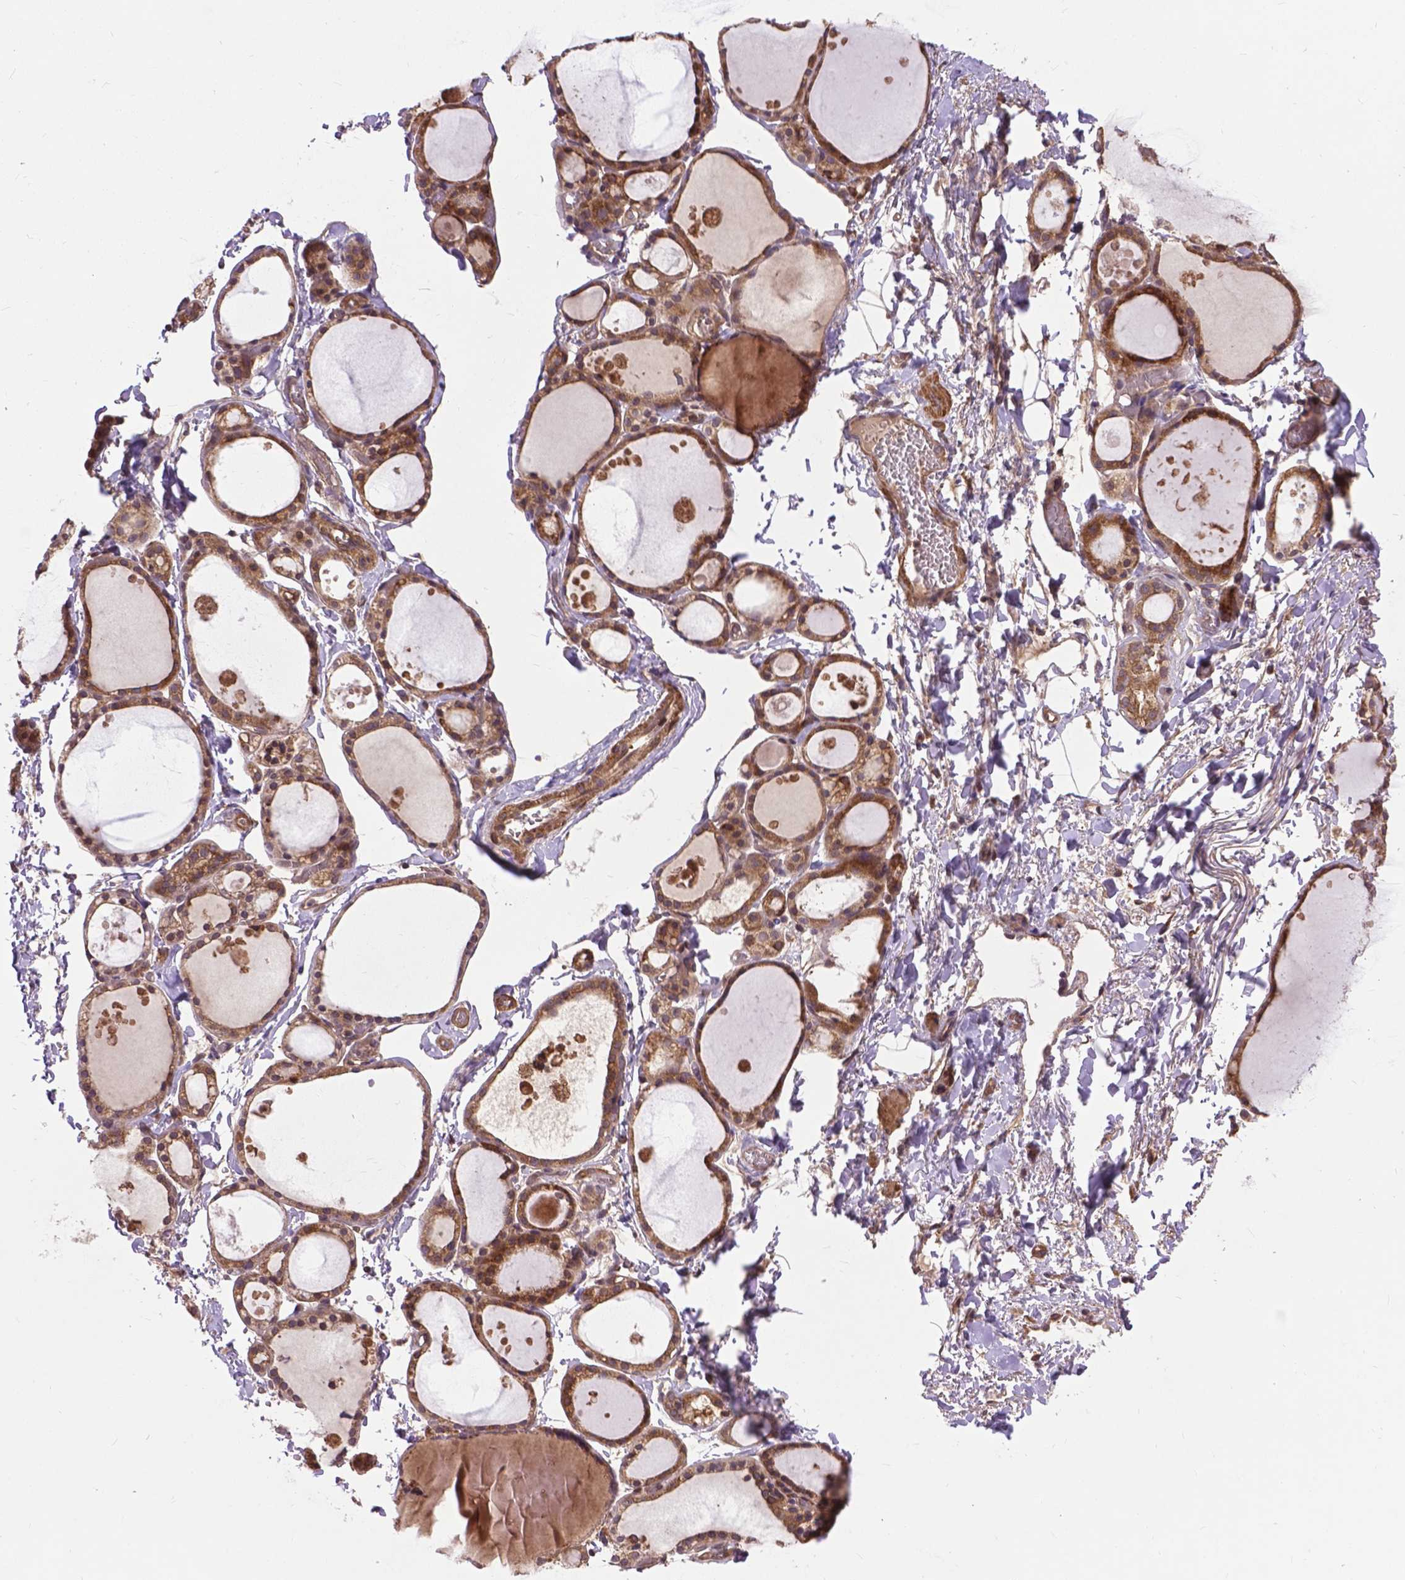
{"staining": {"intensity": "strong", "quantity": ">75%", "location": "cytoplasmic/membranous"}, "tissue": "thyroid gland", "cell_type": "Glandular cells", "image_type": "normal", "snomed": [{"axis": "morphology", "description": "Normal tissue, NOS"}, {"axis": "topography", "description": "Thyroid gland"}], "caption": "IHC image of benign human thyroid gland stained for a protein (brown), which reveals high levels of strong cytoplasmic/membranous staining in about >75% of glandular cells.", "gene": "ZNF616", "patient": {"sex": "male", "age": 68}}